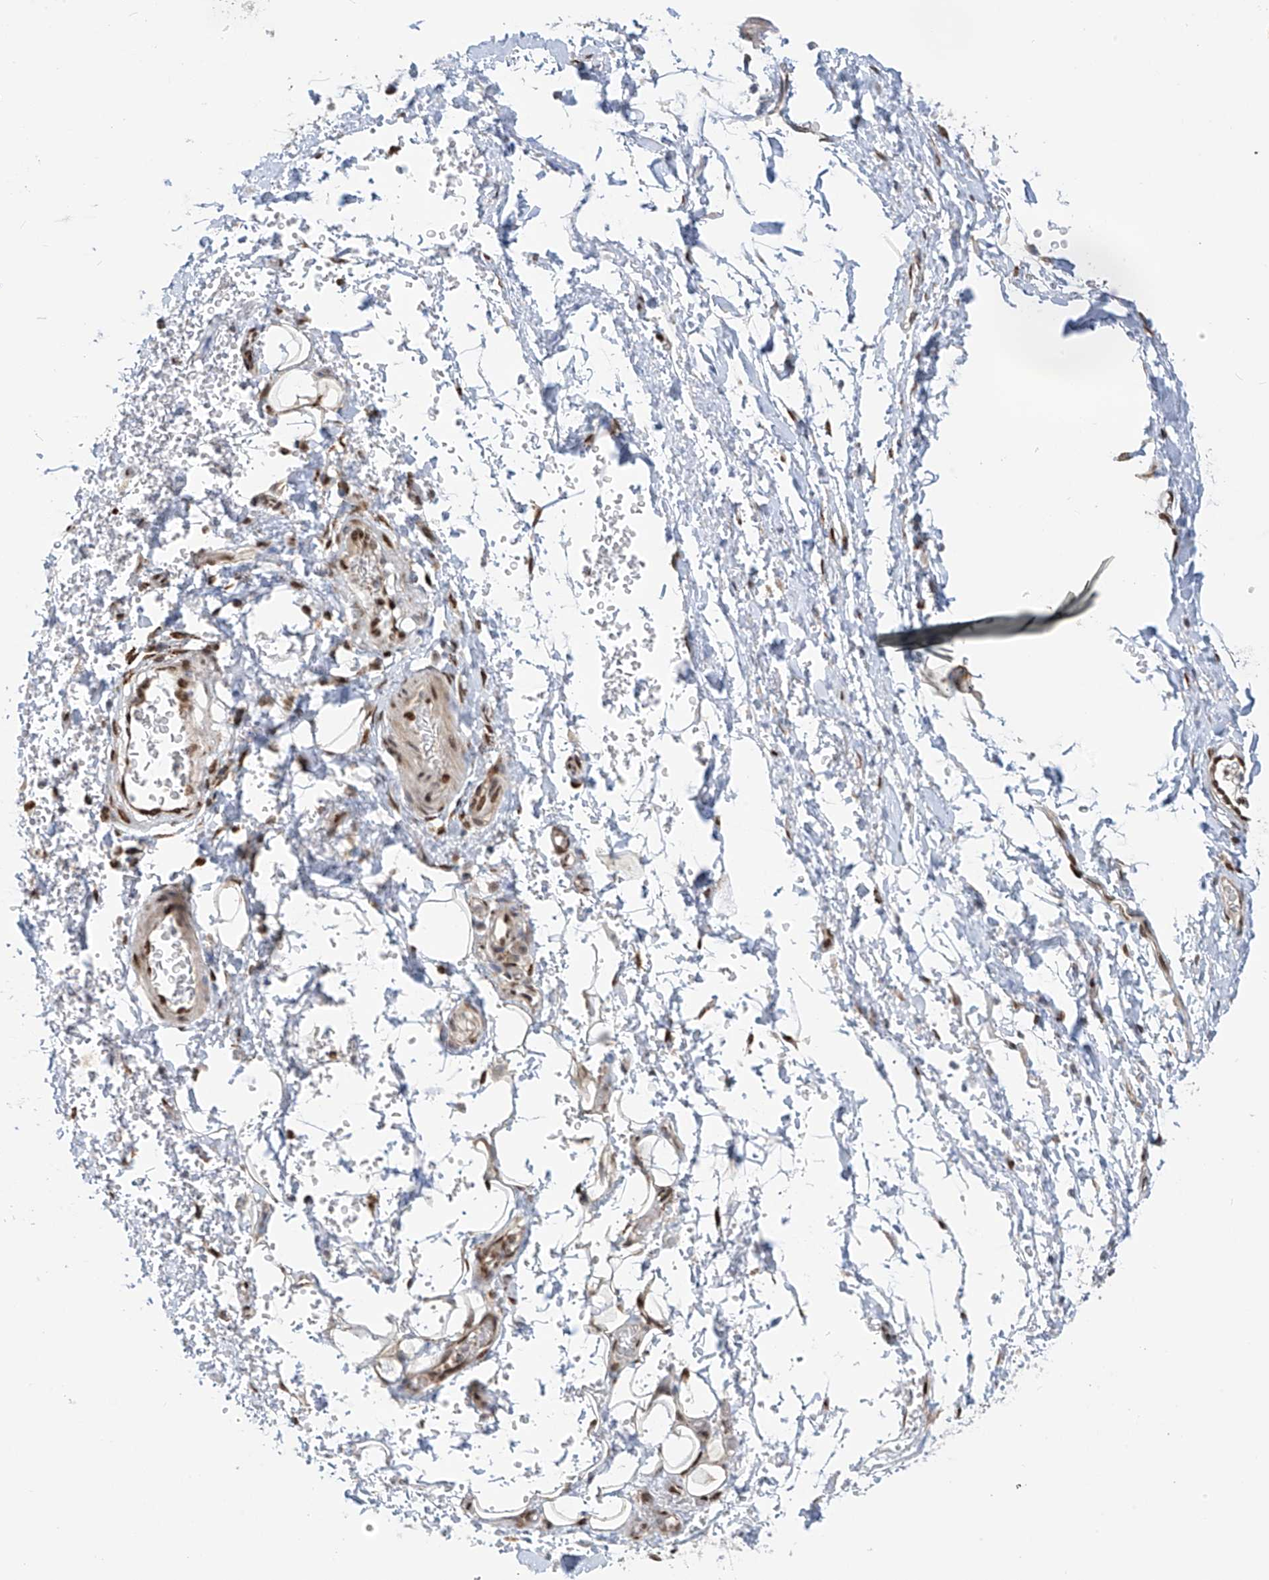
{"staining": {"intensity": "moderate", "quantity": ">75%", "location": "nuclear"}, "tissue": "adipose tissue", "cell_type": "Adipocytes", "image_type": "normal", "snomed": [{"axis": "morphology", "description": "Normal tissue, NOS"}, {"axis": "morphology", "description": "Adenocarcinoma, NOS"}, {"axis": "topography", "description": "Stomach, upper"}, {"axis": "topography", "description": "Peripheral nerve tissue"}], "caption": "Adipose tissue stained with DAB (3,3'-diaminobenzidine) immunohistochemistry (IHC) reveals medium levels of moderate nuclear positivity in approximately >75% of adipocytes.", "gene": "PM20D2", "patient": {"sex": "male", "age": 62}}